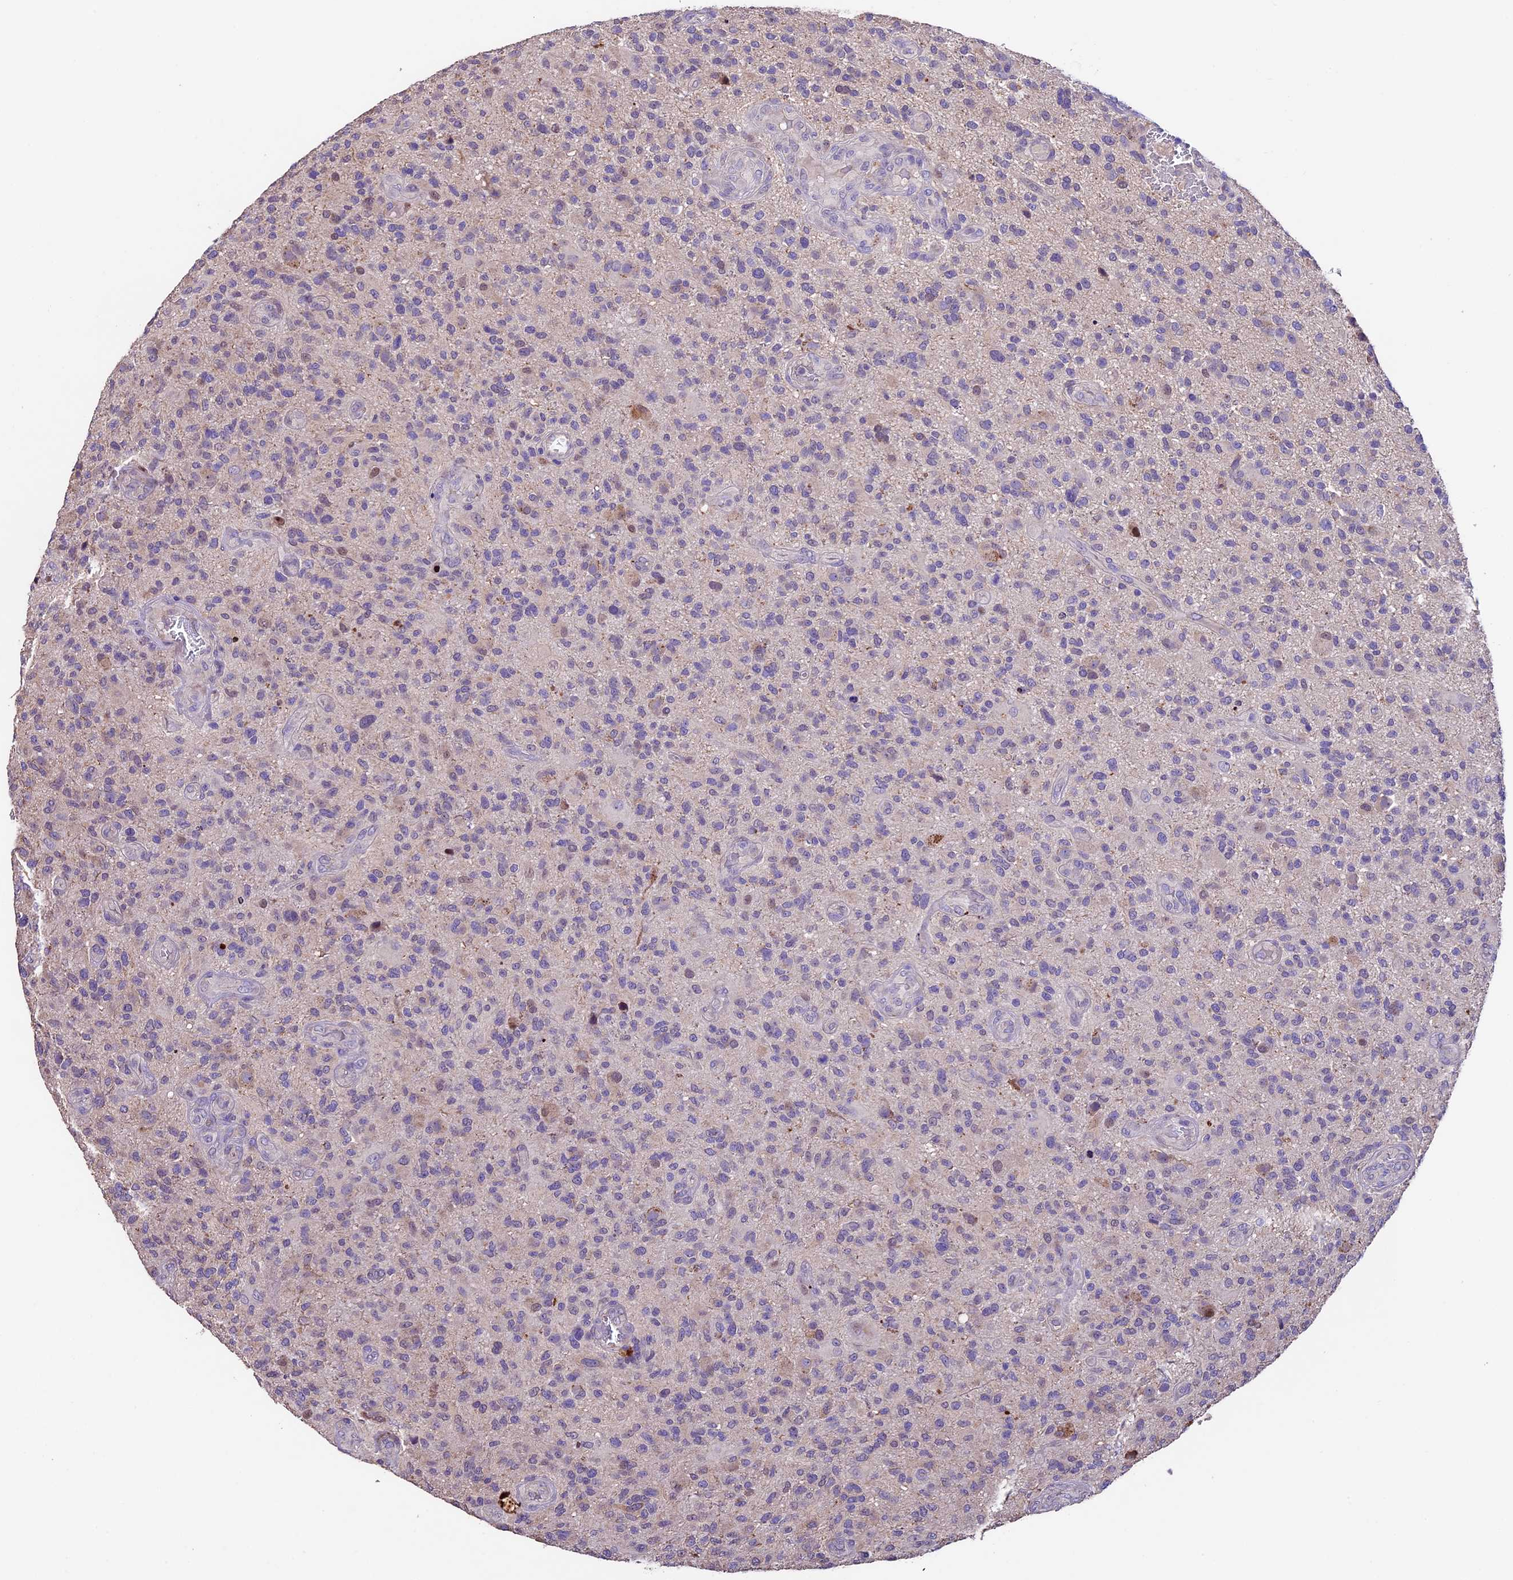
{"staining": {"intensity": "negative", "quantity": "none", "location": "none"}, "tissue": "glioma", "cell_type": "Tumor cells", "image_type": "cancer", "snomed": [{"axis": "morphology", "description": "Glioma, malignant, High grade"}, {"axis": "topography", "description": "Brain"}], "caption": "A micrograph of human glioma is negative for staining in tumor cells.", "gene": "SBNO2", "patient": {"sex": "male", "age": 47}}